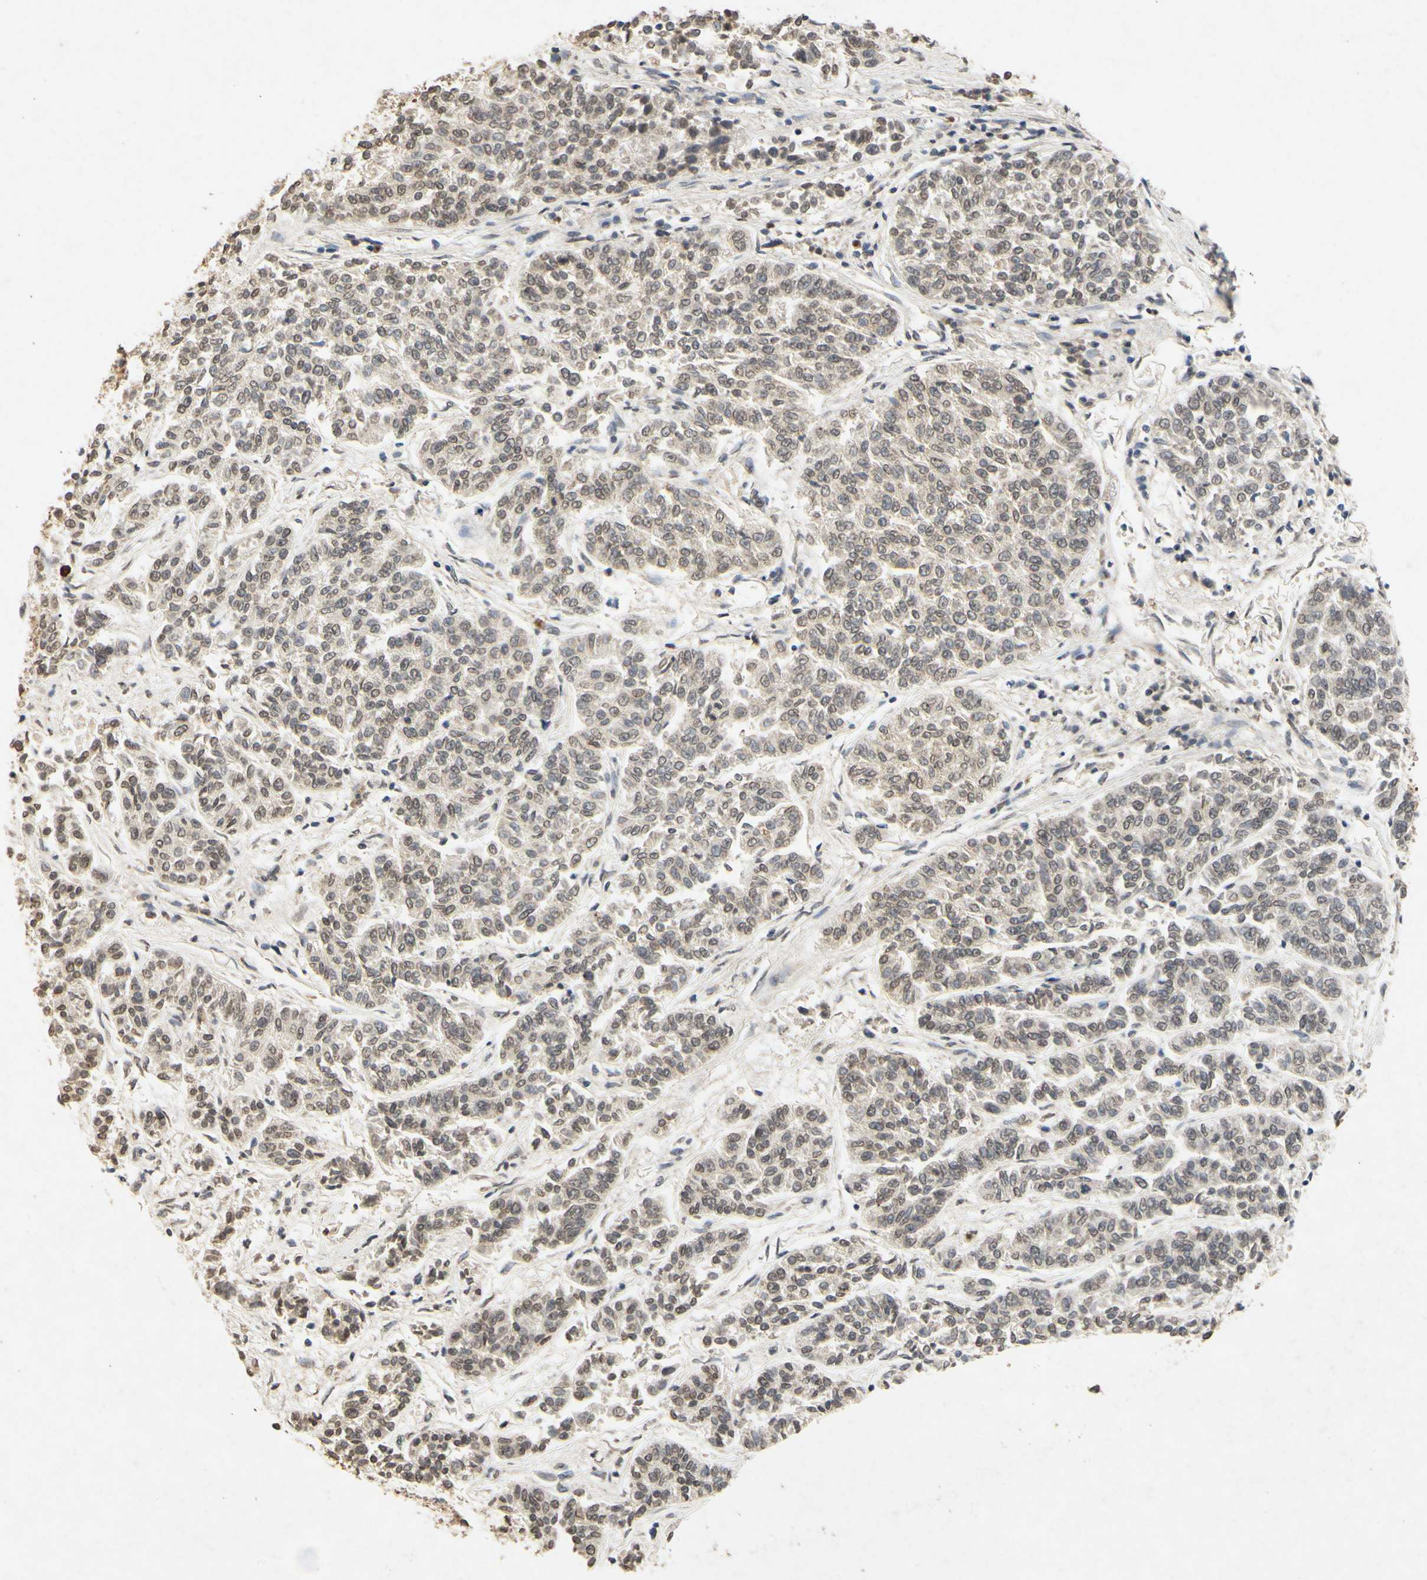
{"staining": {"intensity": "negative", "quantity": "none", "location": "none"}, "tissue": "lung cancer", "cell_type": "Tumor cells", "image_type": "cancer", "snomed": [{"axis": "morphology", "description": "Adenocarcinoma, NOS"}, {"axis": "topography", "description": "Lung"}], "caption": "A micrograph of lung cancer (adenocarcinoma) stained for a protein shows no brown staining in tumor cells.", "gene": "CP", "patient": {"sex": "male", "age": 84}}